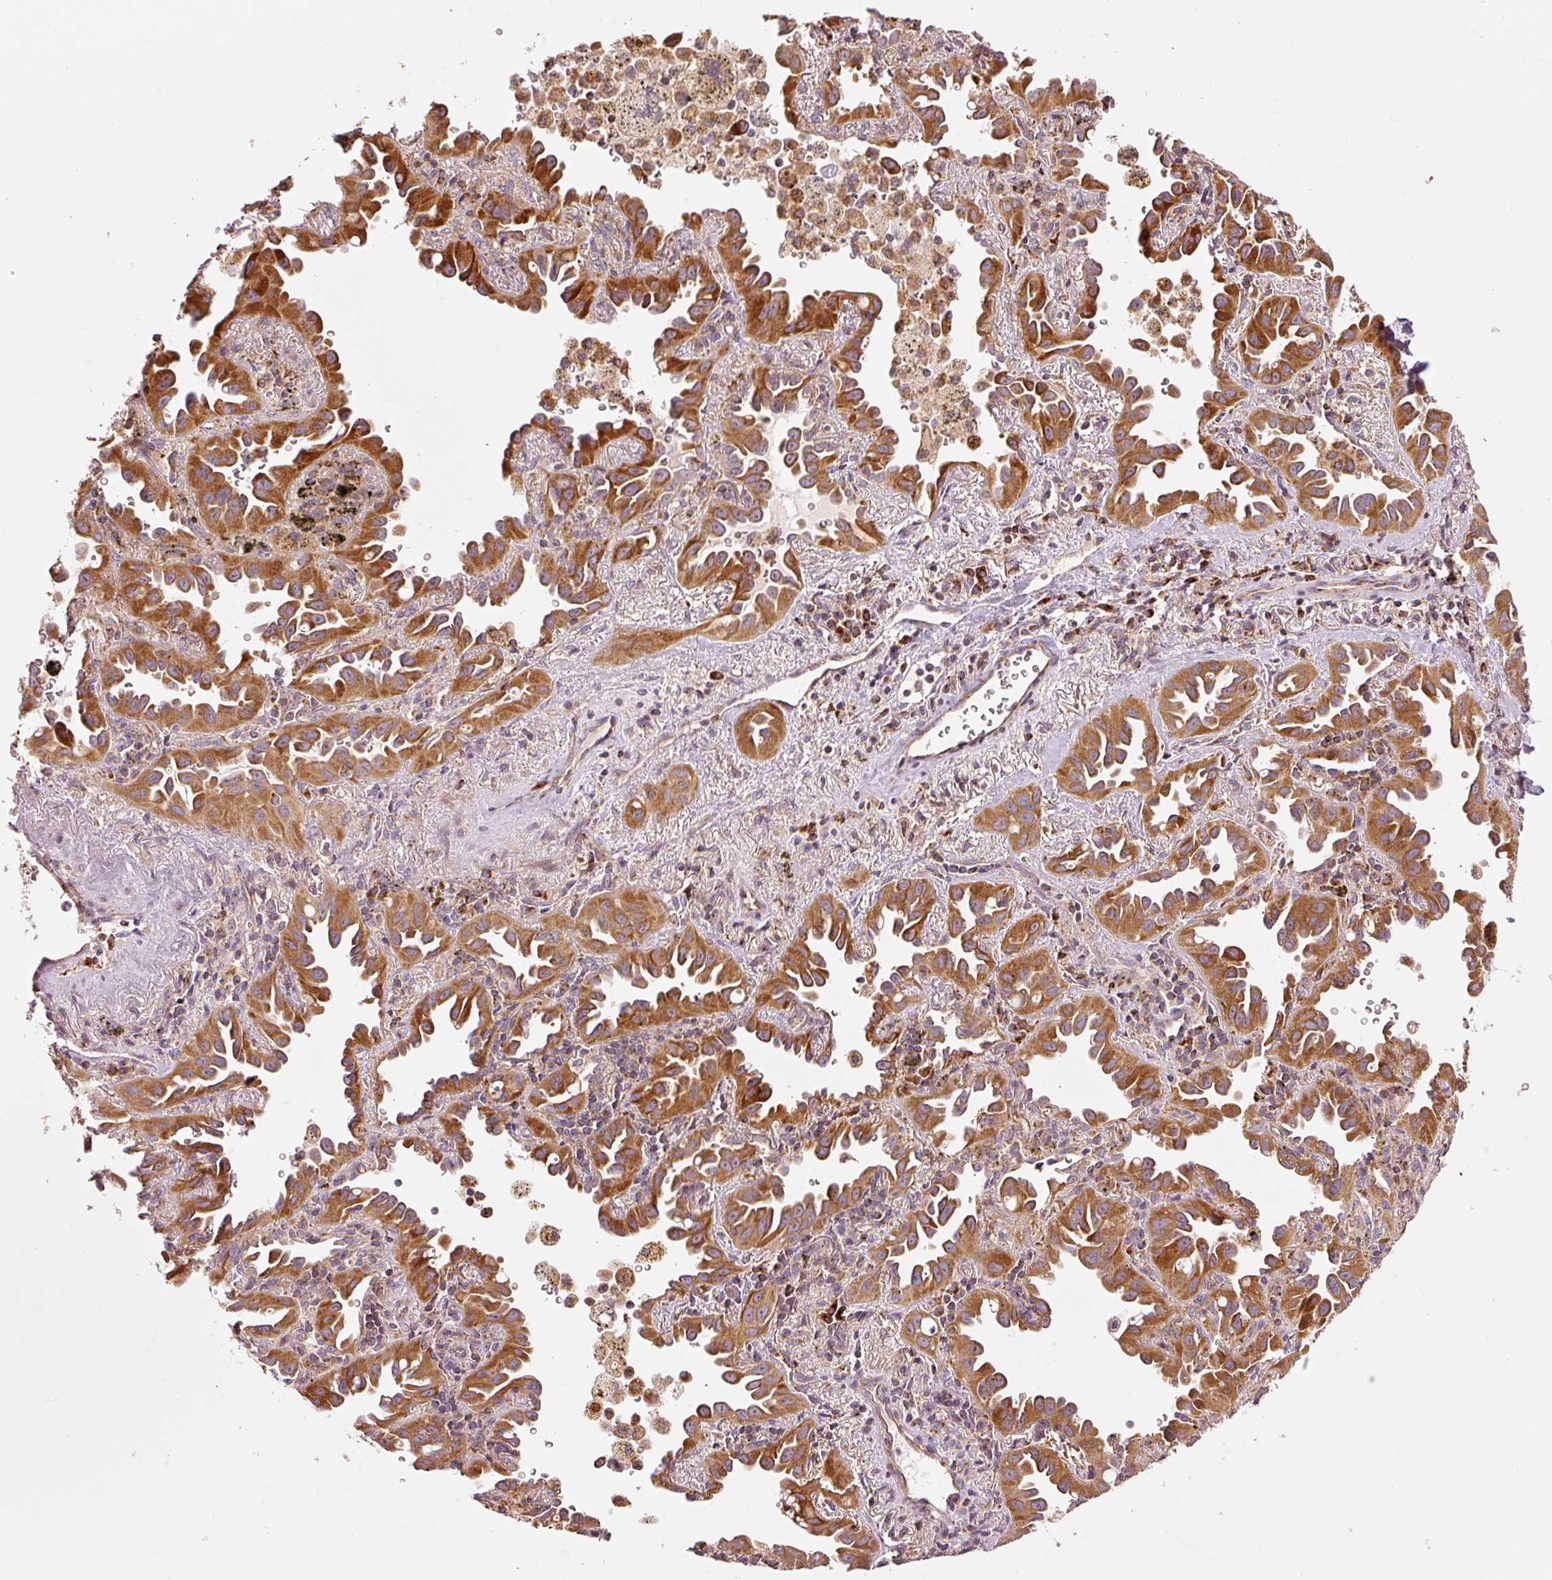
{"staining": {"intensity": "strong", "quantity": ">75%", "location": "cytoplasmic/membranous"}, "tissue": "lung cancer", "cell_type": "Tumor cells", "image_type": "cancer", "snomed": [{"axis": "morphology", "description": "Adenocarcinoma, NOS"}, {"axis": "topography", "description": "Lung"}], "caption": "Protein analysis of adenocarcinoma (lung) tissue displays strong cytoplasmic/membranous staining in about >75% of tumor cells.", "gene": "MTHFD1L", "patient": {"sex": "male", "age": 68}}